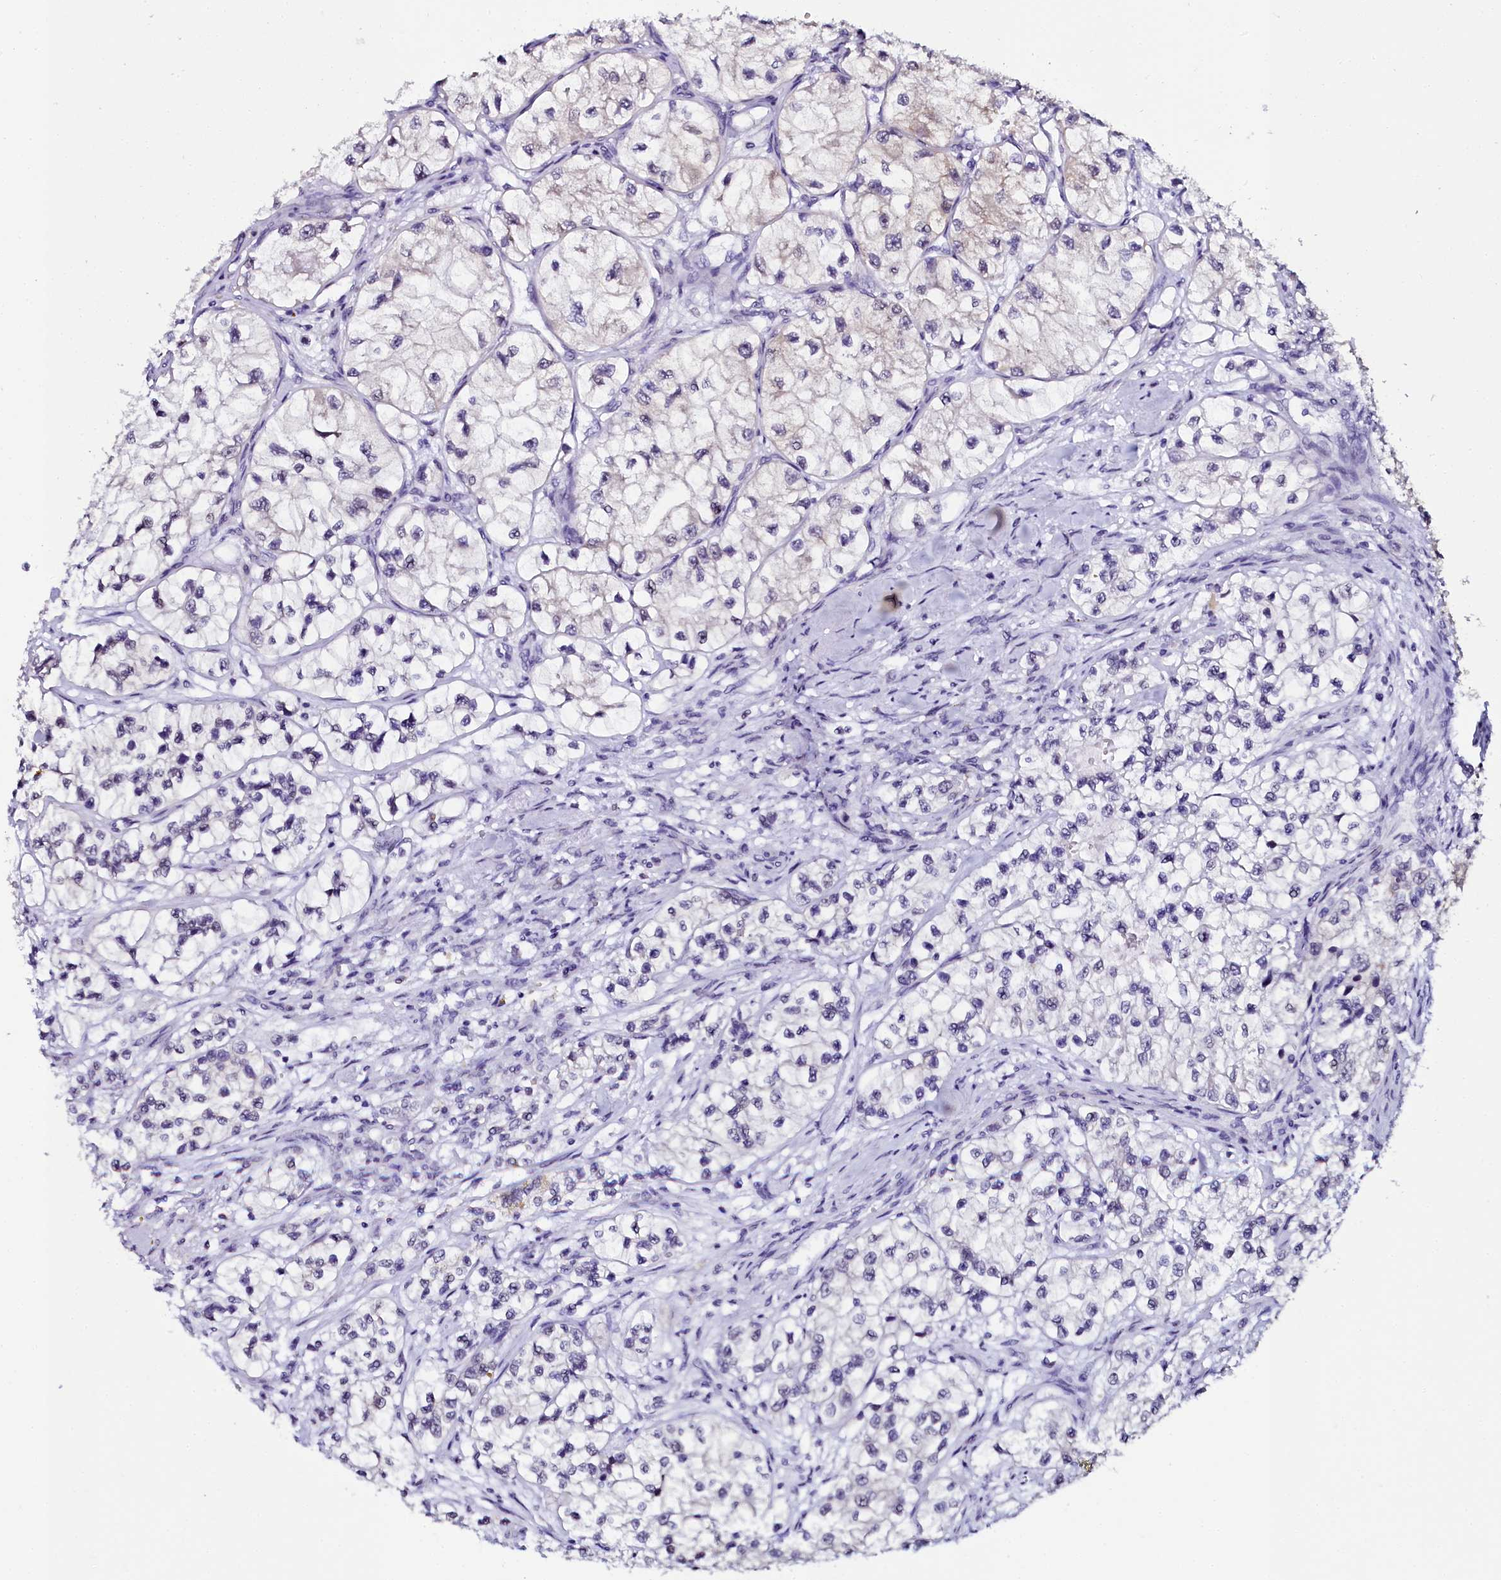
{"staining": {"intensity": "negative", "quantity": "none", "location": "none"}, "tissue": "renal cancer", "cell_type": "Tumor cells", "image_type": "cancer", "snomed": [{"axis": "morphology", "description": "Adenocarcinoma, NOS"}, {"axis": "topography", "description": "Kidney"}], "caption": "Immunohistochemistry (IHC) photomicrograph of neoplastic tissue: adenocarcinoma (renal) stained with DAB (3,3'-diaminobenzidine) exhibits no significant protein staining in tumor cells.", "gene": "SORD", "patient": {"sex": "female", "age": 57}}